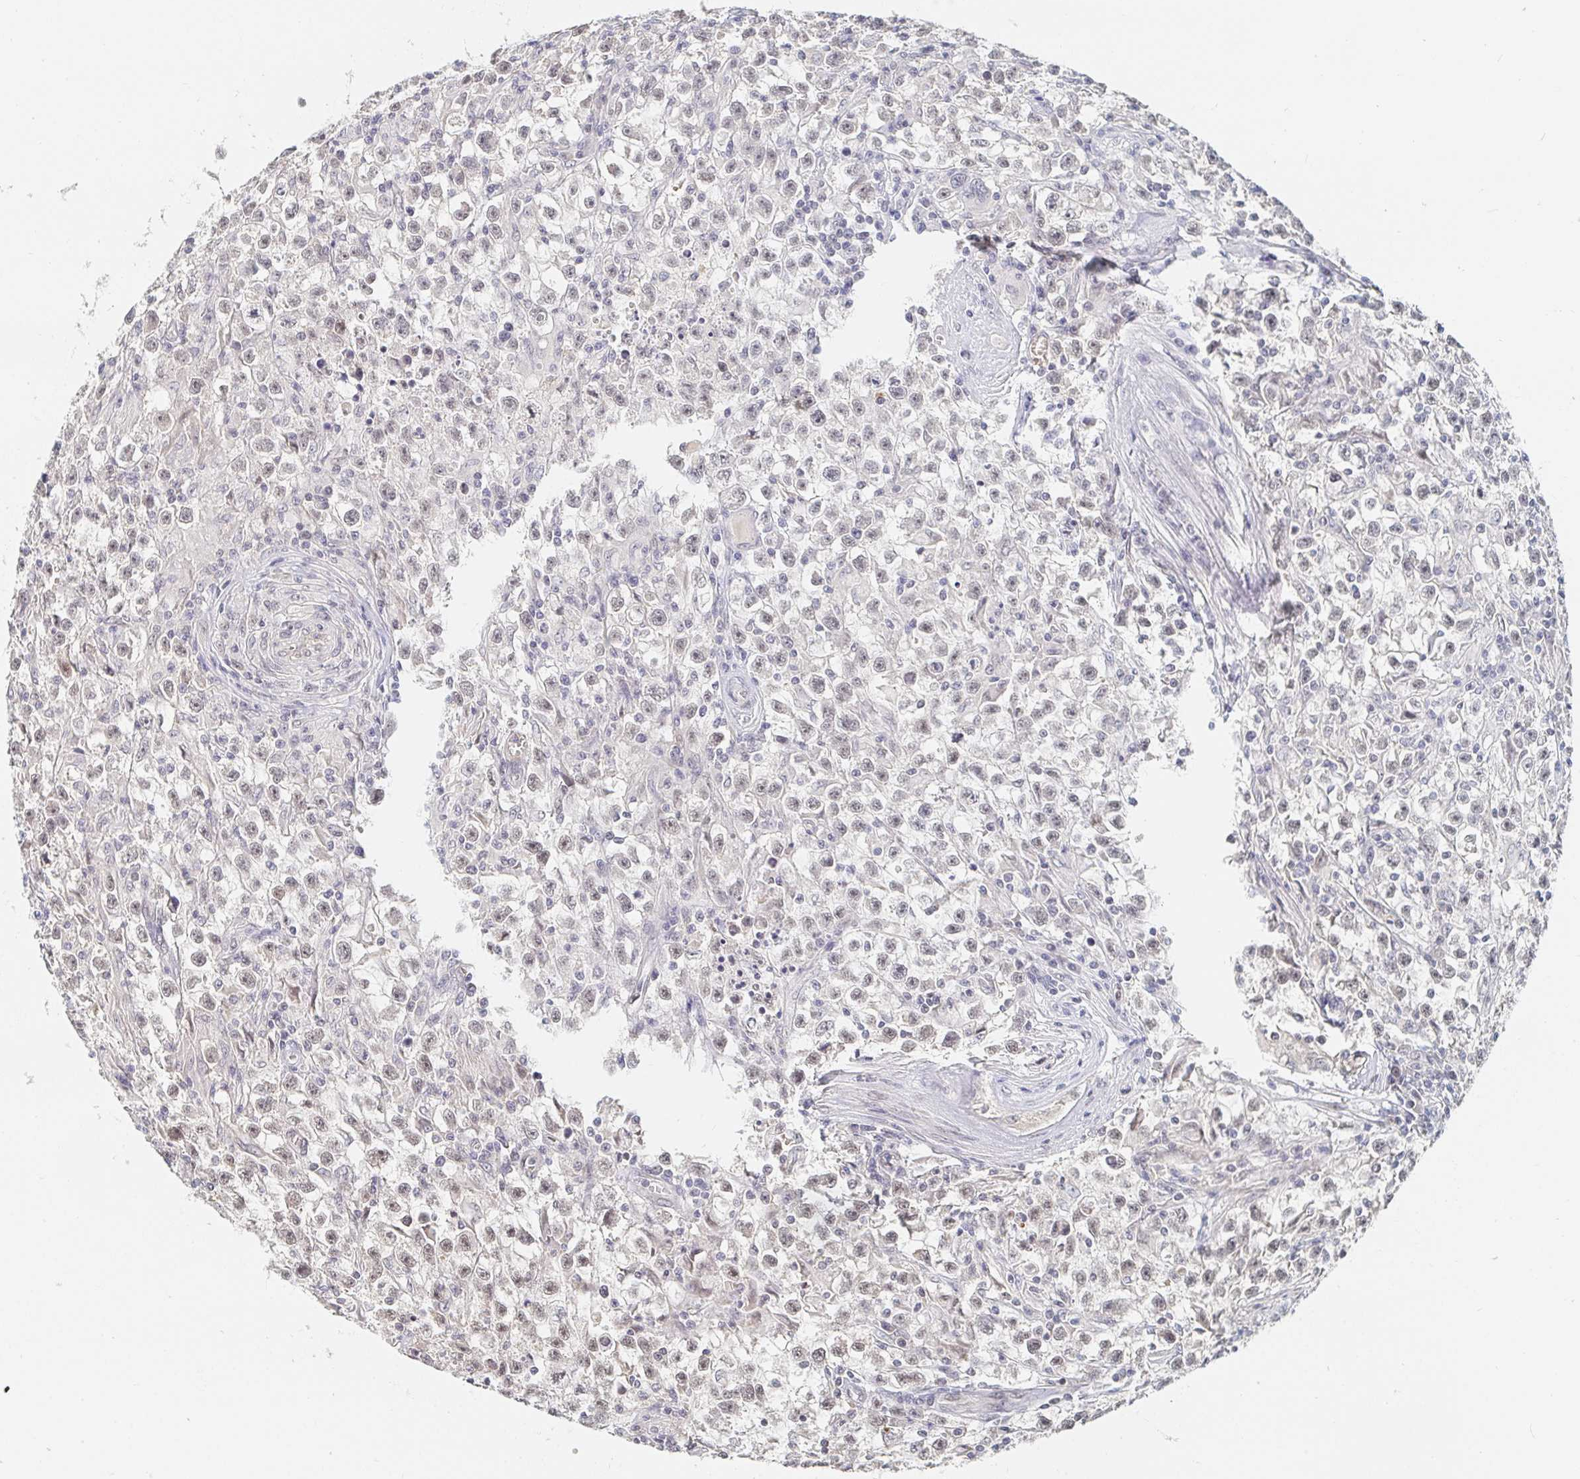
{"staining": {"intensity": "weak", "quantity": "<25%", "location": "nuclear"}, "tissue": "testis cancer", "cell_type": "Tumor cells", "image_type": "cancer", "snomed": [{"axis": "morphology", "description": "Seminoma, NOS"}, {"axis": "topography", "description": "Testis"}], "caption": "The photomicrograph reveals no significant positivity in tumor cells of testis cancer.", "gene": "CHD2", "patient": {"sex": "male", "age": 31}}